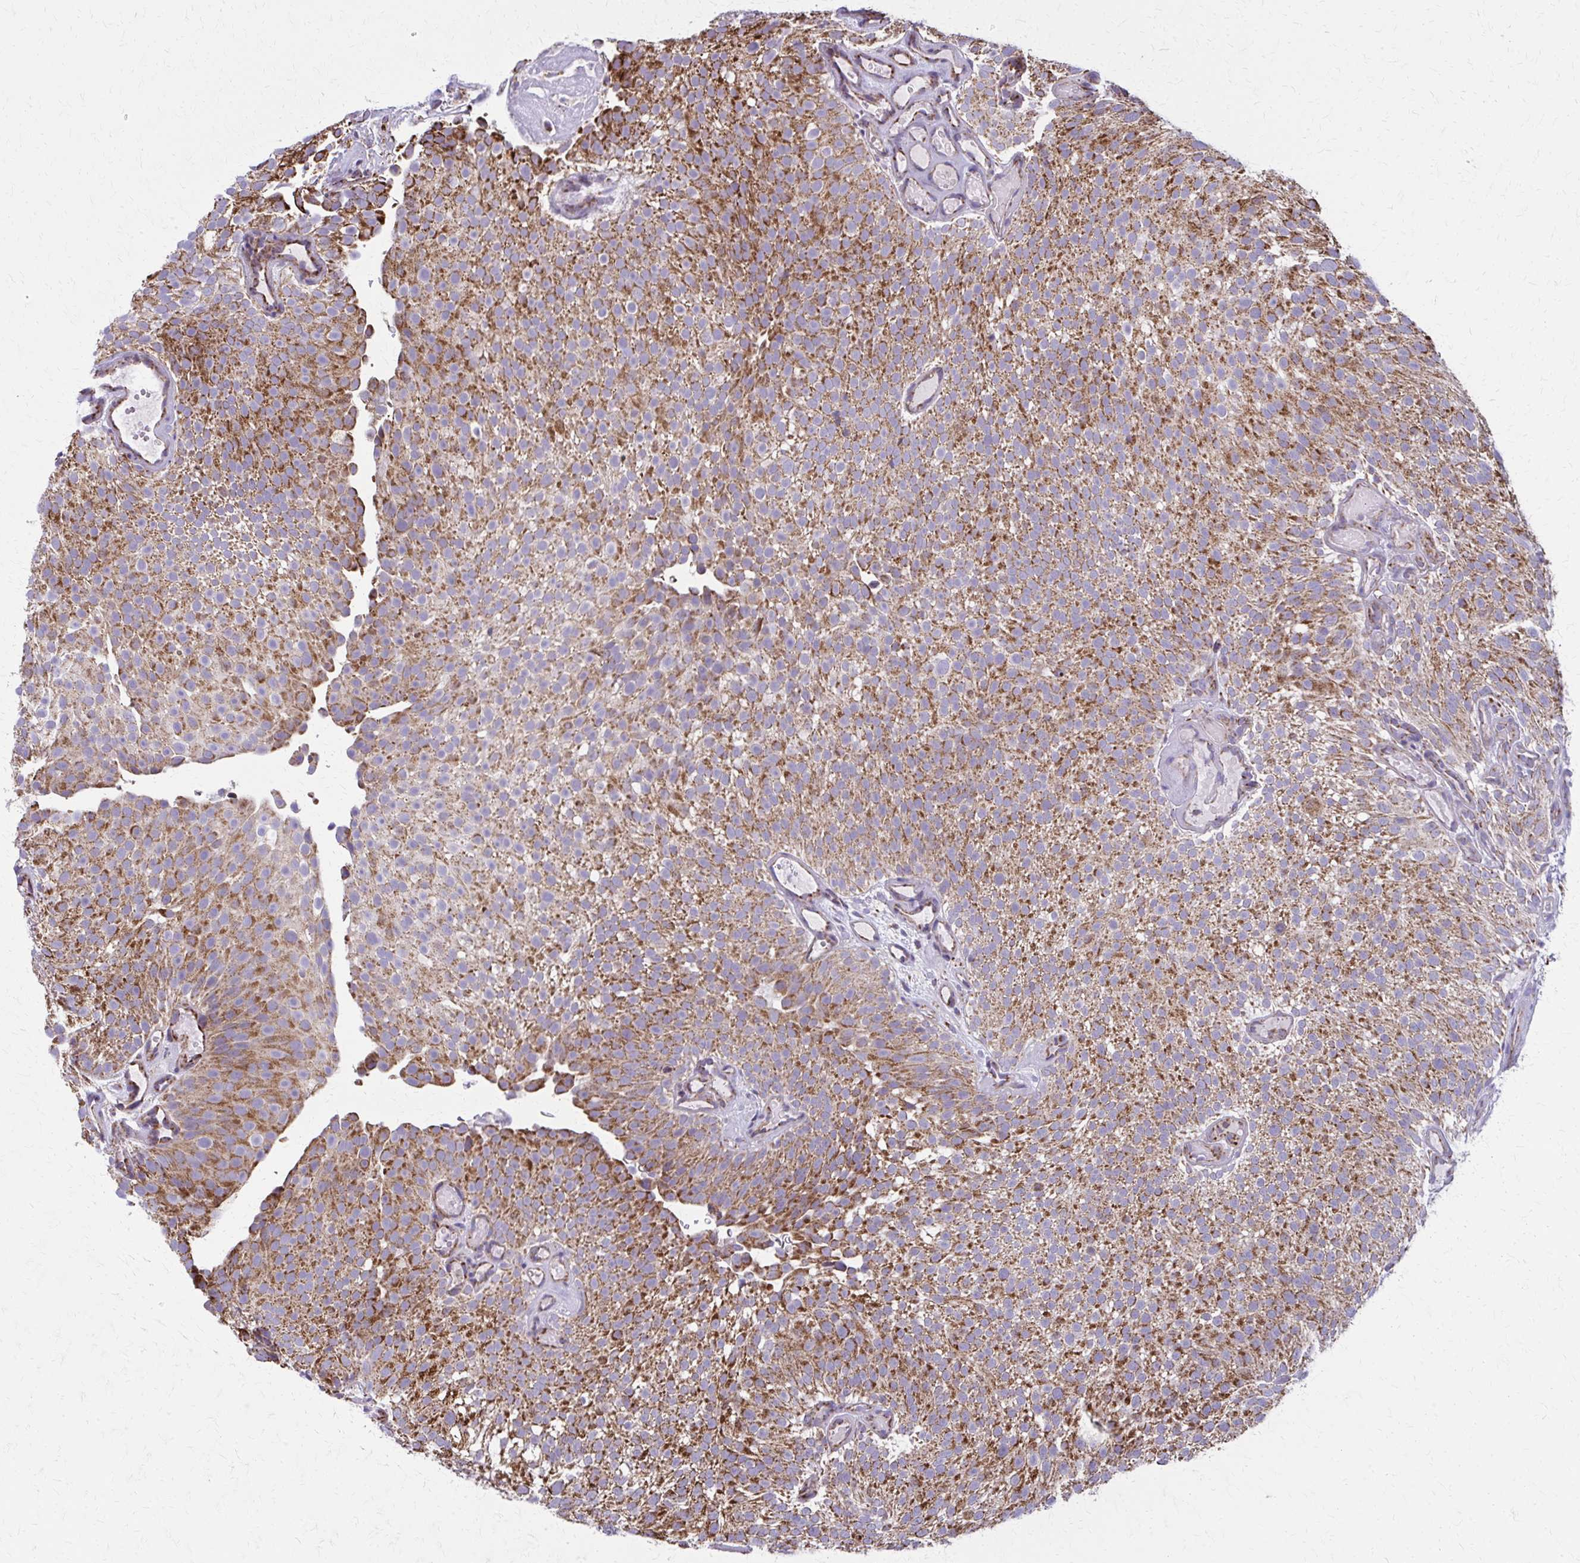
{"staining": {"intensity": "strong", "quantity": ">75%", "location": "cytoplasmic/membranous"}, "tissue": "urothelial cancer", "cell_type": "Tumor cells", "image_type": "cancer", "snomed": [{"axis": "morphology", "description": "Urothelial carcinoma, Low grade"}, {"axis": "topography", "description": "Urinary bladder"}], "caption": "This is an image of immunohistochemistry staining of urothelial cancer, which shows strong expression in the cytoplasmic/membranous of tumor cells.", "gene": "TVP23A", "patient": {"sex": "male", "age": 78}}